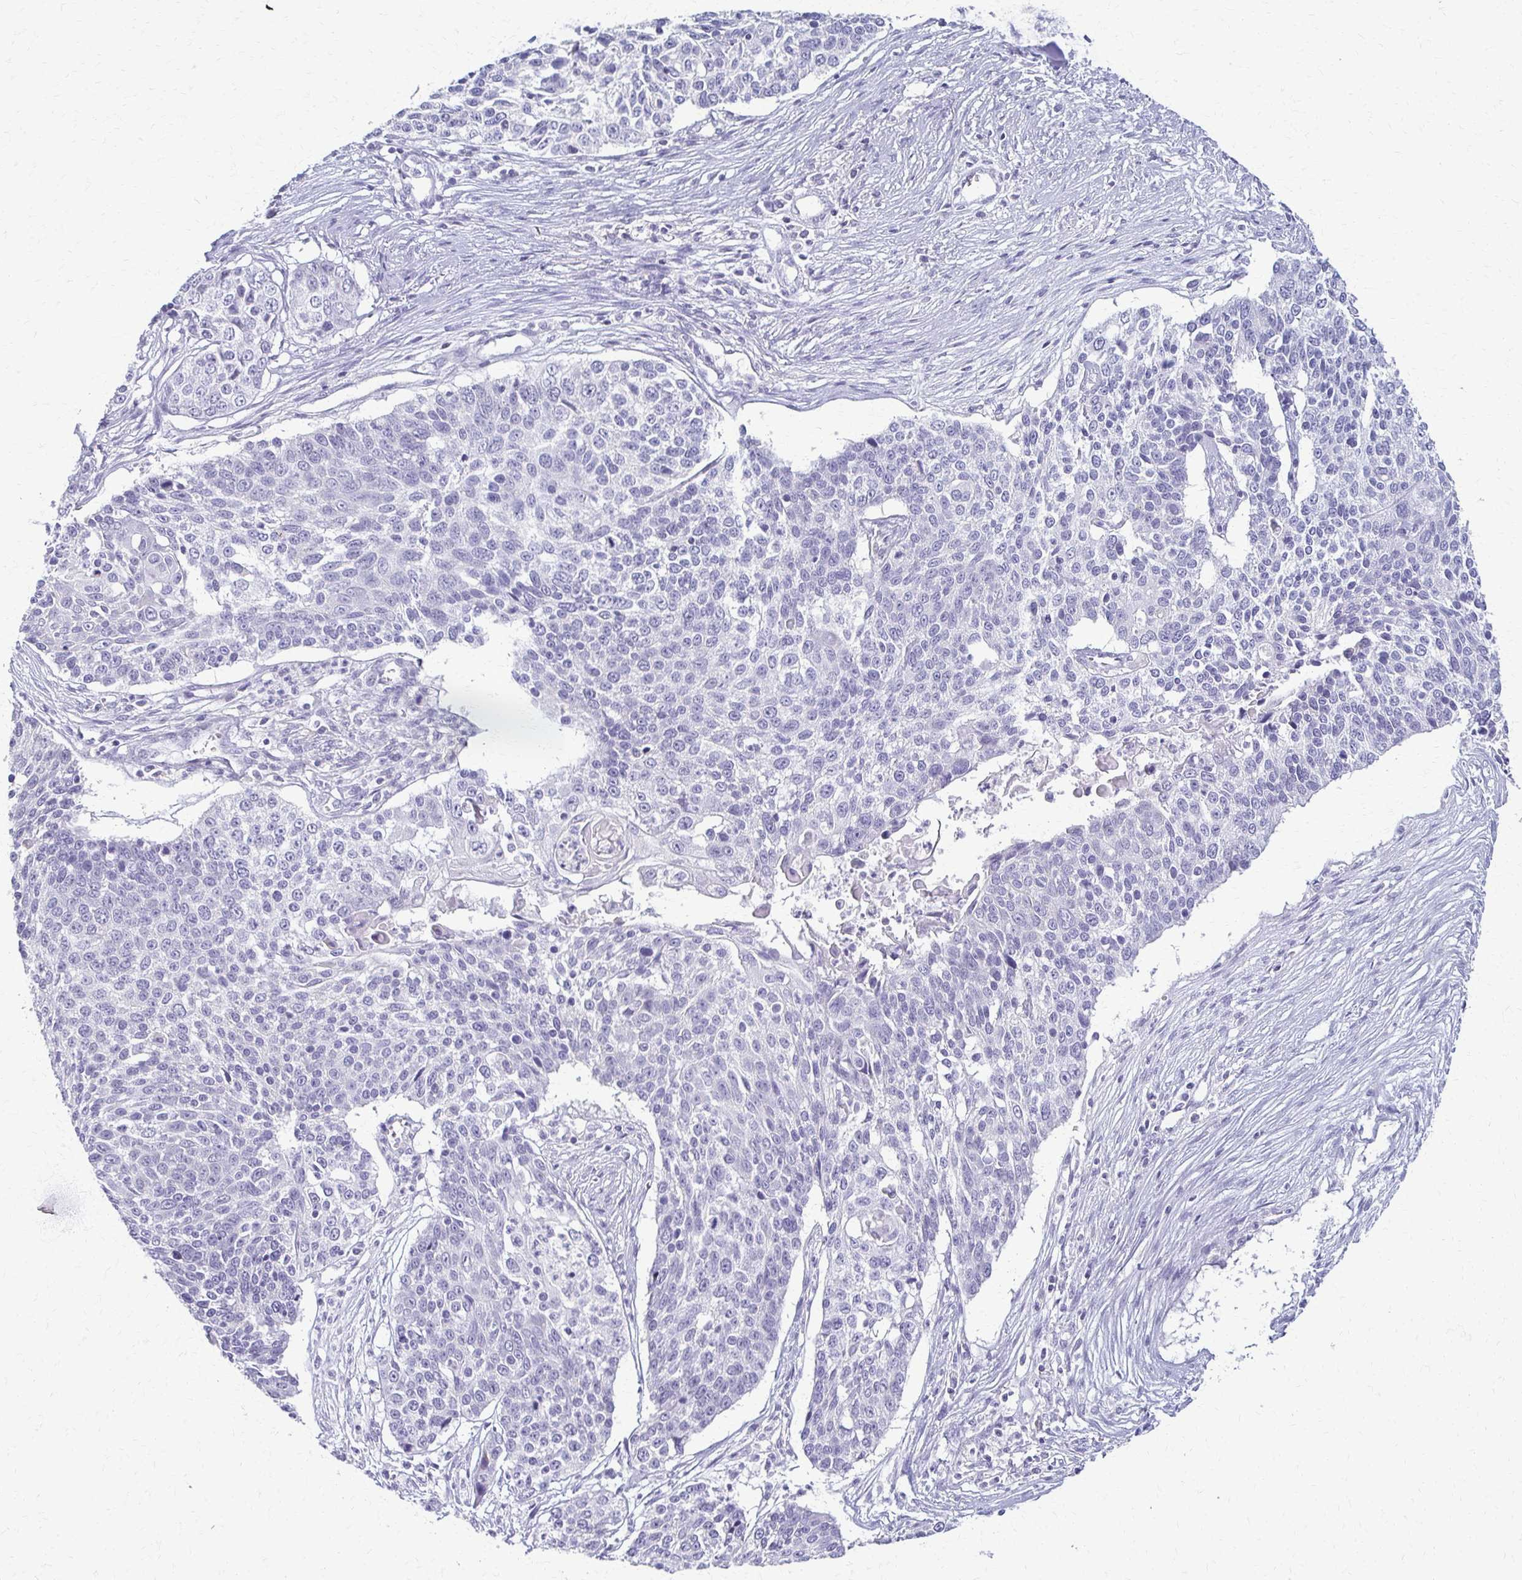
{"staining": {"intensity": "negative", "quantity": "none", "location": "none"}, "tissue": "lung cancer", "cell_type": "Tumor cells", "image_type": "cancer", "snomed": [{"axis": "morphology", "description": "Squamous cell carcinoma, NOS"}, {"axis": "morphology", "description": "Squamous cell carcinoma, metastatic, NOS"}, {"axis": "topography", "description": "Lung"}, {"axis": "topography", "description": "Pleura, NOS"}], "caption": "An image of human squamous cell carcinoma (lung) is negative for staining in tumor cells.", "gene": "FCGR2B", "patient": {"sex": "male", "age": 72}}